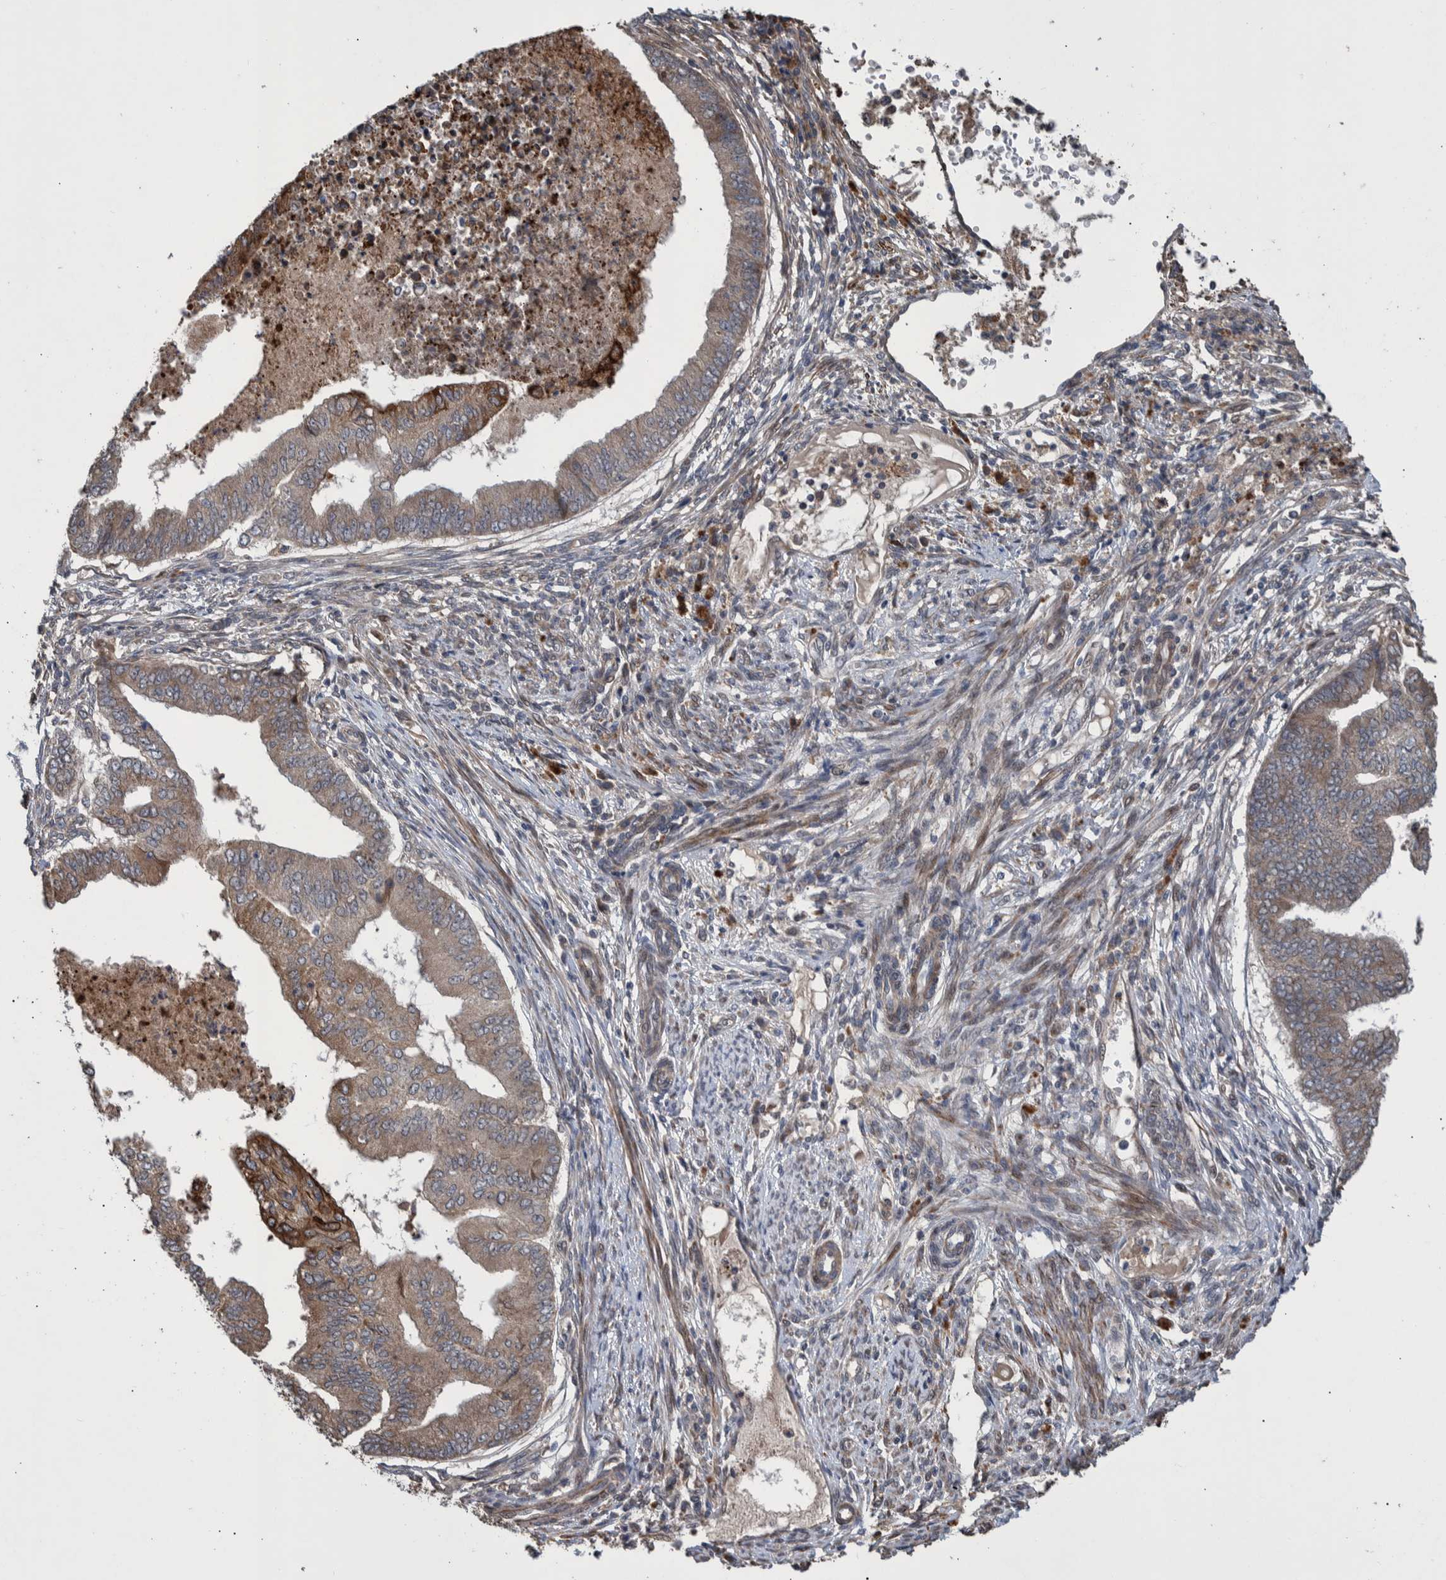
{"staining": {"intensity": "weak", "quantity": ">75%", "location": "cytoplasmic/membranous"}, "tissue": "endometrial cancer", "cell_type": "Tumor cells", "image_type": "cancer", "snomed": [{"axis": "morphology", "description": "Polyp, NOS"}, {"axis": "morphology", "description": "Adenocarcinoma, NOS"}, {"axis": "morphology", "description": "Adenoma, NOS"}, {"axis": "topography", "description": "Endometrium"}], "caption": "Protein expression analysis of human endometrial adenocarcinoma reveals weak cytoplasmic/membranous expression in about >75% of tumor cells. (Stains: DAB (3,3'-diaminobenzidine) in brown, nuclei in blue, Microscopy: brightfield microscopy at high magnification).", "gene": "B3GNTL1", "patient": {"sex": "female", "age": 79}}